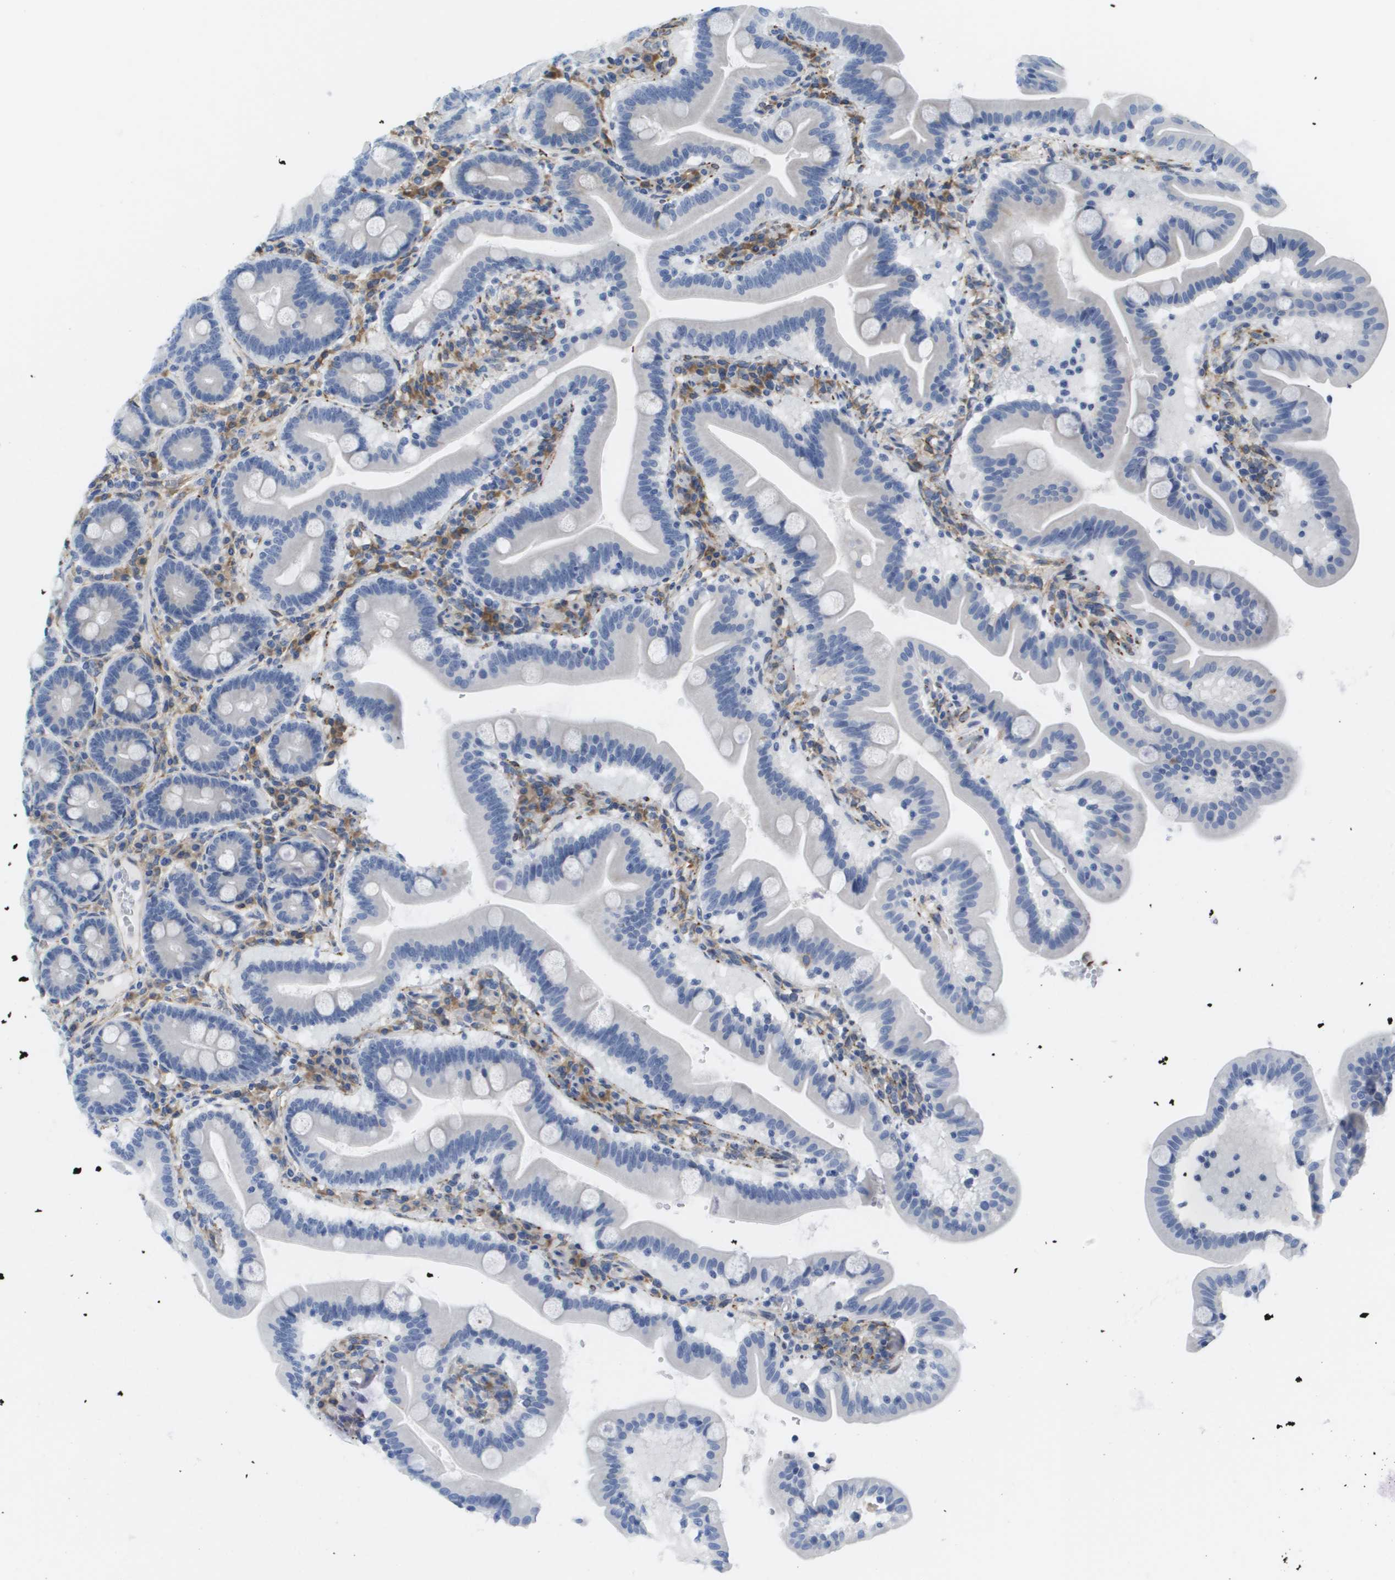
{"staining": {"intensity": "negative", "quantity": "none", "location": "none"}, "tissue": "duodenum", "cell_type": "Glandular cells", "image_type": "normal", "snomed": [{"axis": "morphology", "description": "Normal tissue, NOS"}, {"axis": "topography", "description": "Duodenum"}], "caption": "The histopathology image displays no significant positivity in glandular cells of duodenum. Nuclei are stained in blue.", "gene": "ST3GAL2", "patient": {"sex": "male", "age": 54}}